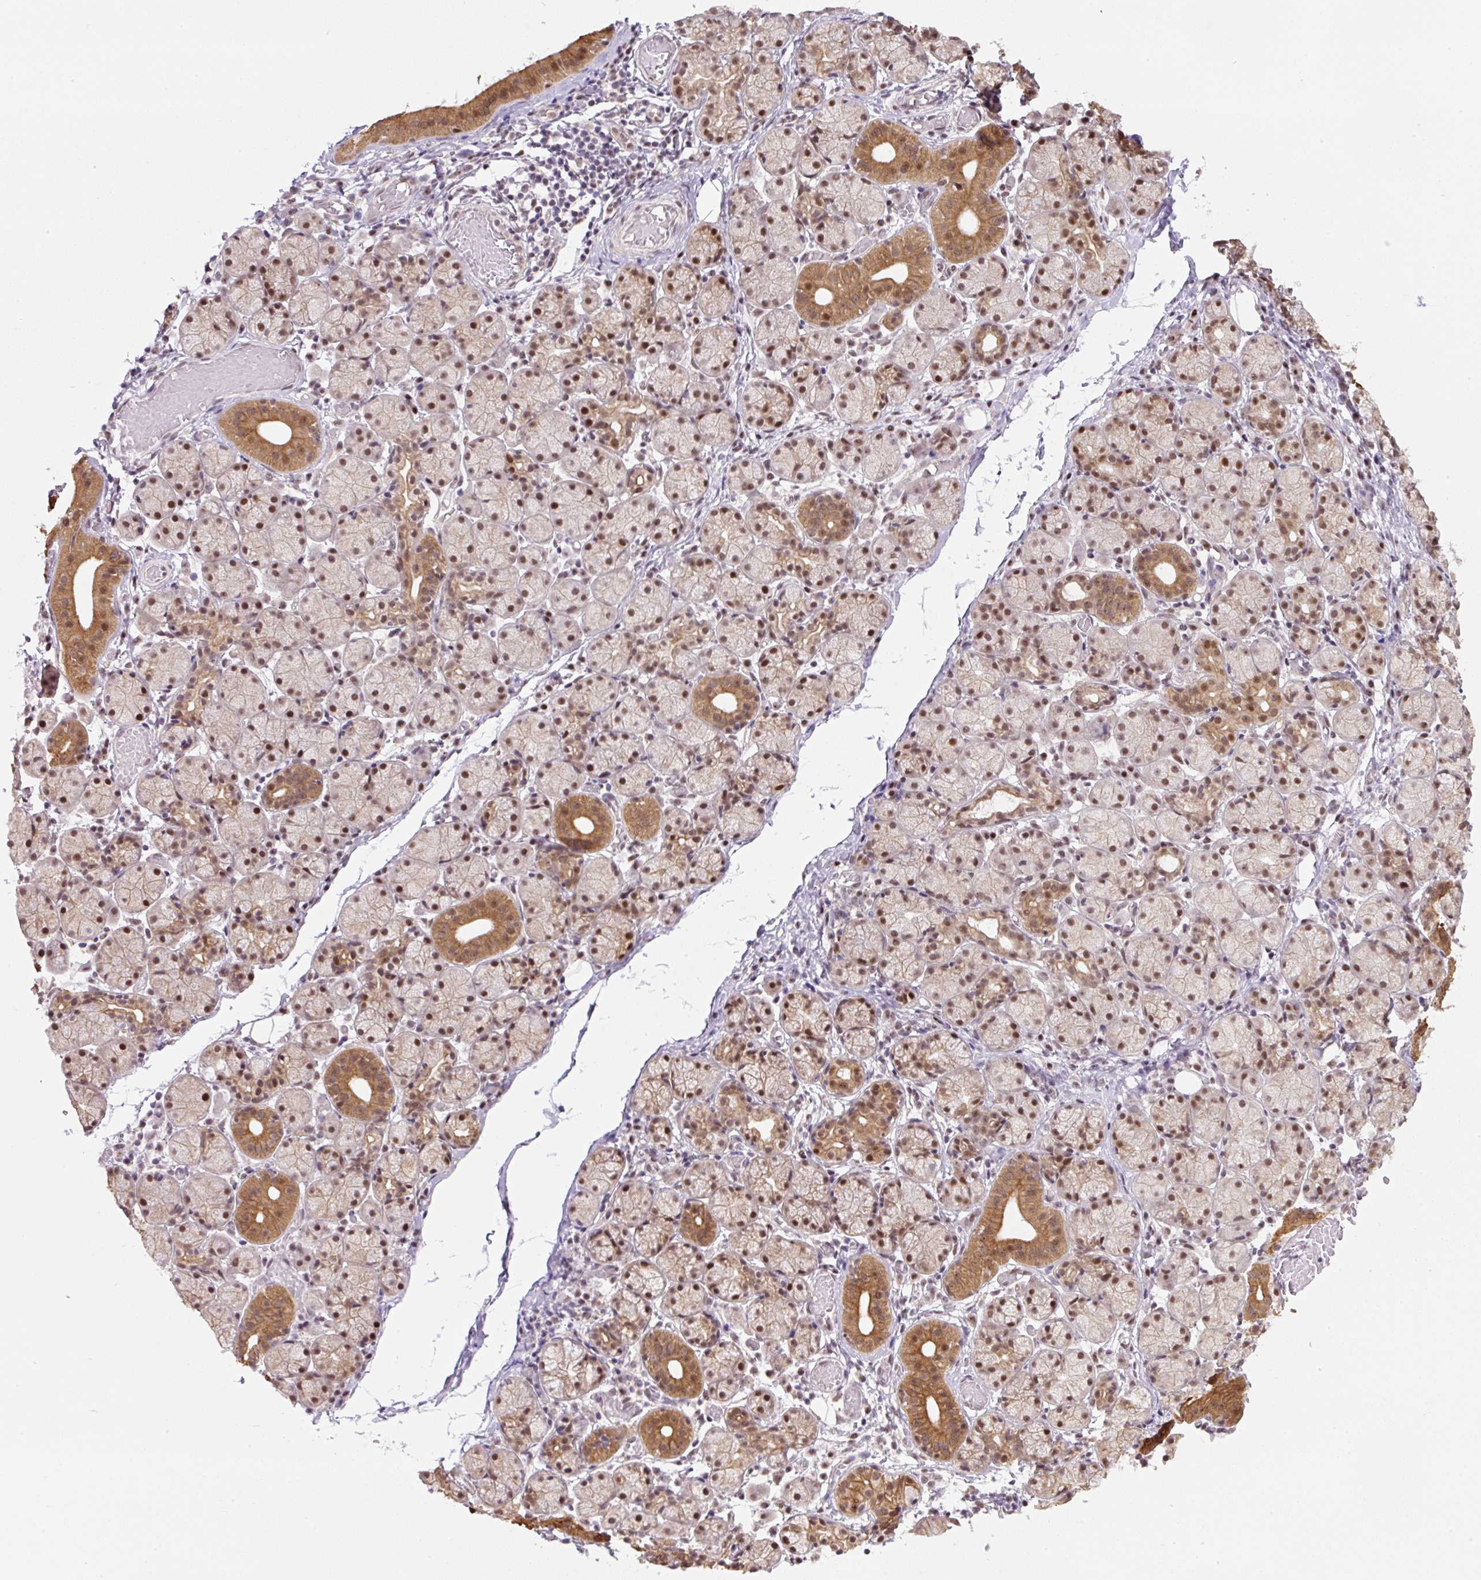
{"staining": {"intensity": "moderate", "quantity": ">75%", "location": "cytoplasmic/membranous,nuclear"}, "tissue": "salivary gland", "cell_type": "Glandular cells", "image_type": "normal", "snomed": [{"axis": "morphology", "description": "Normal tissue, NOS"}, {"axis": "topography", "description": "Salivary gland"}], "caption": "Salivary gland stained with immunohistochemistry demonstrates moderate cytoplasmic/membranous,nuclear staining in approximately >75% of glandular cells.", "gene": "TAF1A", "patient": {"sex": "female", "age": 24}}